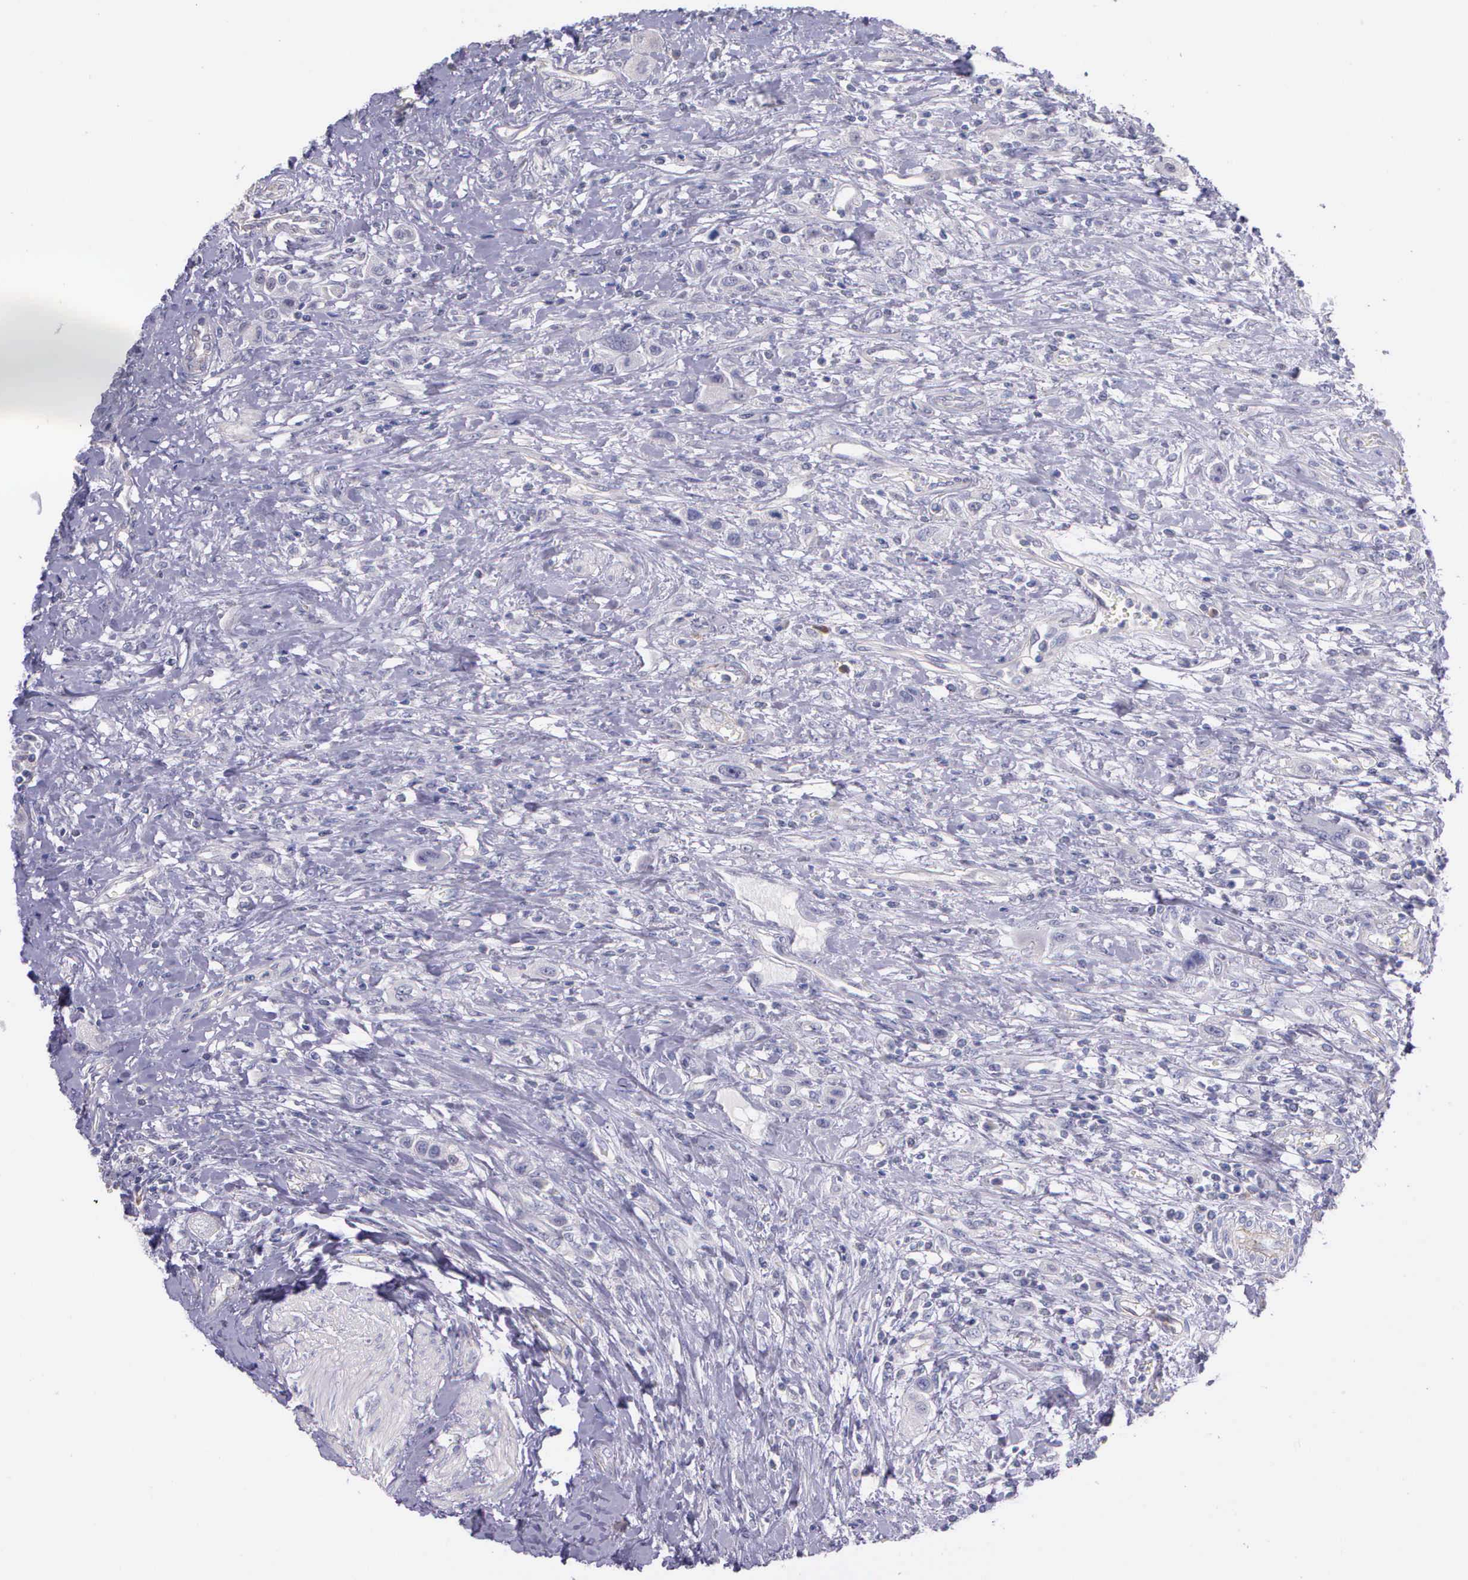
{"staining": {"intensity": "negative", "quantity": "none", "location": "none"}, "tissue": "urothelial cancer", "cell_type": "Tumor cells", "image_type": "cancer", "snomed": [{"axis": "morphology", "description": "Urothelial carcinoma, High grade"}, {"axis": "topography", "description": "Urinary bladder"}], "caption": "High-grade urothelial carcinoma was stained to show a protein in brown. There is no significant positivity in tumor cells. (IHC, brightfield microscopy, high magnification).", "gene": "THSD7A", "patient": {"sex": "male", "age": 50}}